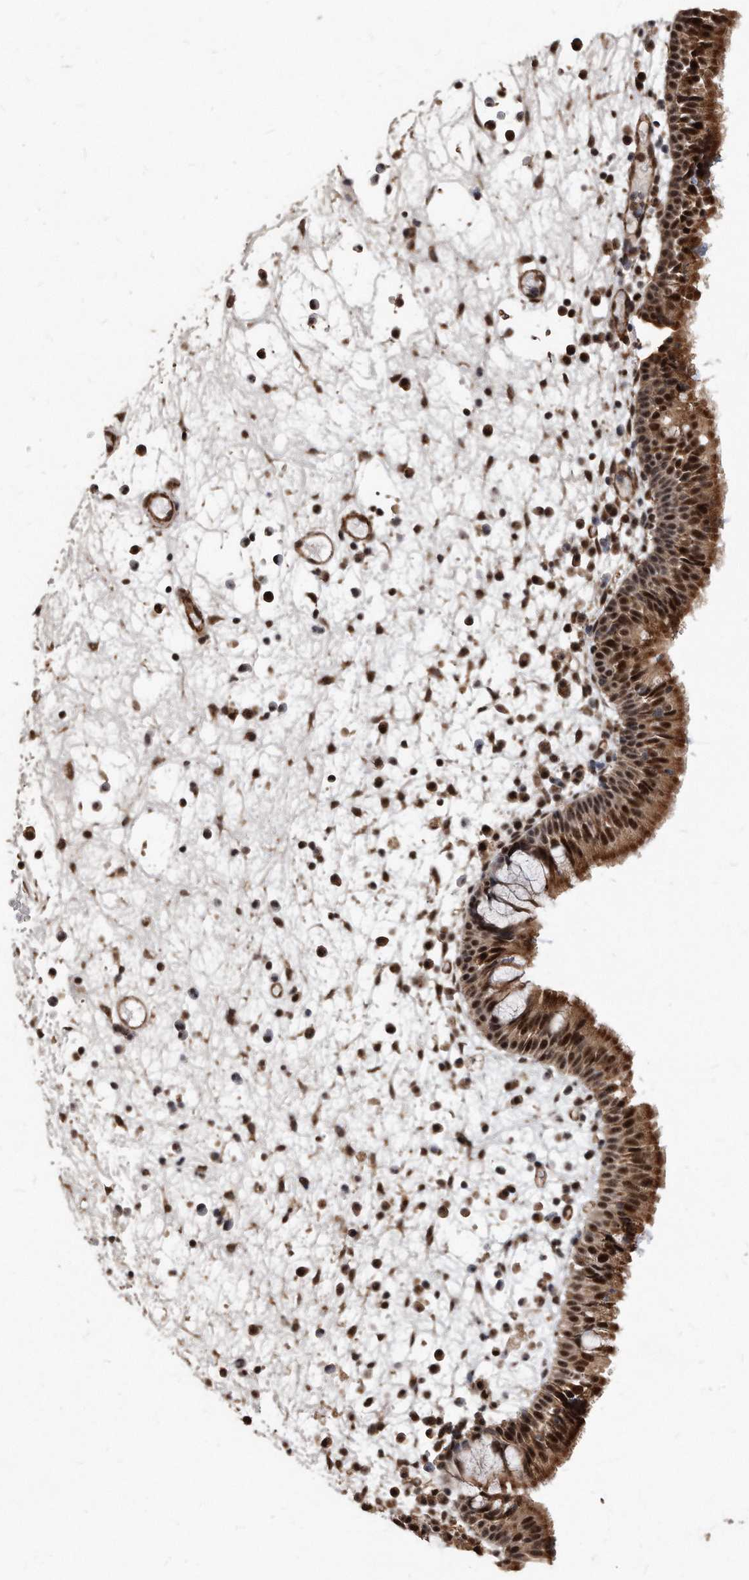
{"staining": {"intensity": "strong", "quantity": "25%-75%", "location": "cytoplasmic/membranous,nuclear"}, "tissue": "nasopharynx", "cell_type": "Respiratory epithelial cells", "image_type": "normal", "snomed": [{"axis": "morphology", "description": "Normal tissue, NOS"}, {"axis": "morphology", "description": "Inflammation, NOS"}, {"axis": "morphology", "description": "Malignant melanoma, Metastatic site"}, {"axis": "topography", "description": "Nasopharynx"}], "caption": "An immunohistochemistry (IHC) micrograph of normal tissue is shown. Protein staining in brown highlights strong cytoplasmic/membranous,nuclear positivity in nasopharynx within respiratory epithelial cells. The staining is performed using DAB brown chromogen to label protein expression. The nuclei are counter-stained blue using hematoxylin.", "gene": "DUSP22", "patient": {"sex": "male", "age": 70}}